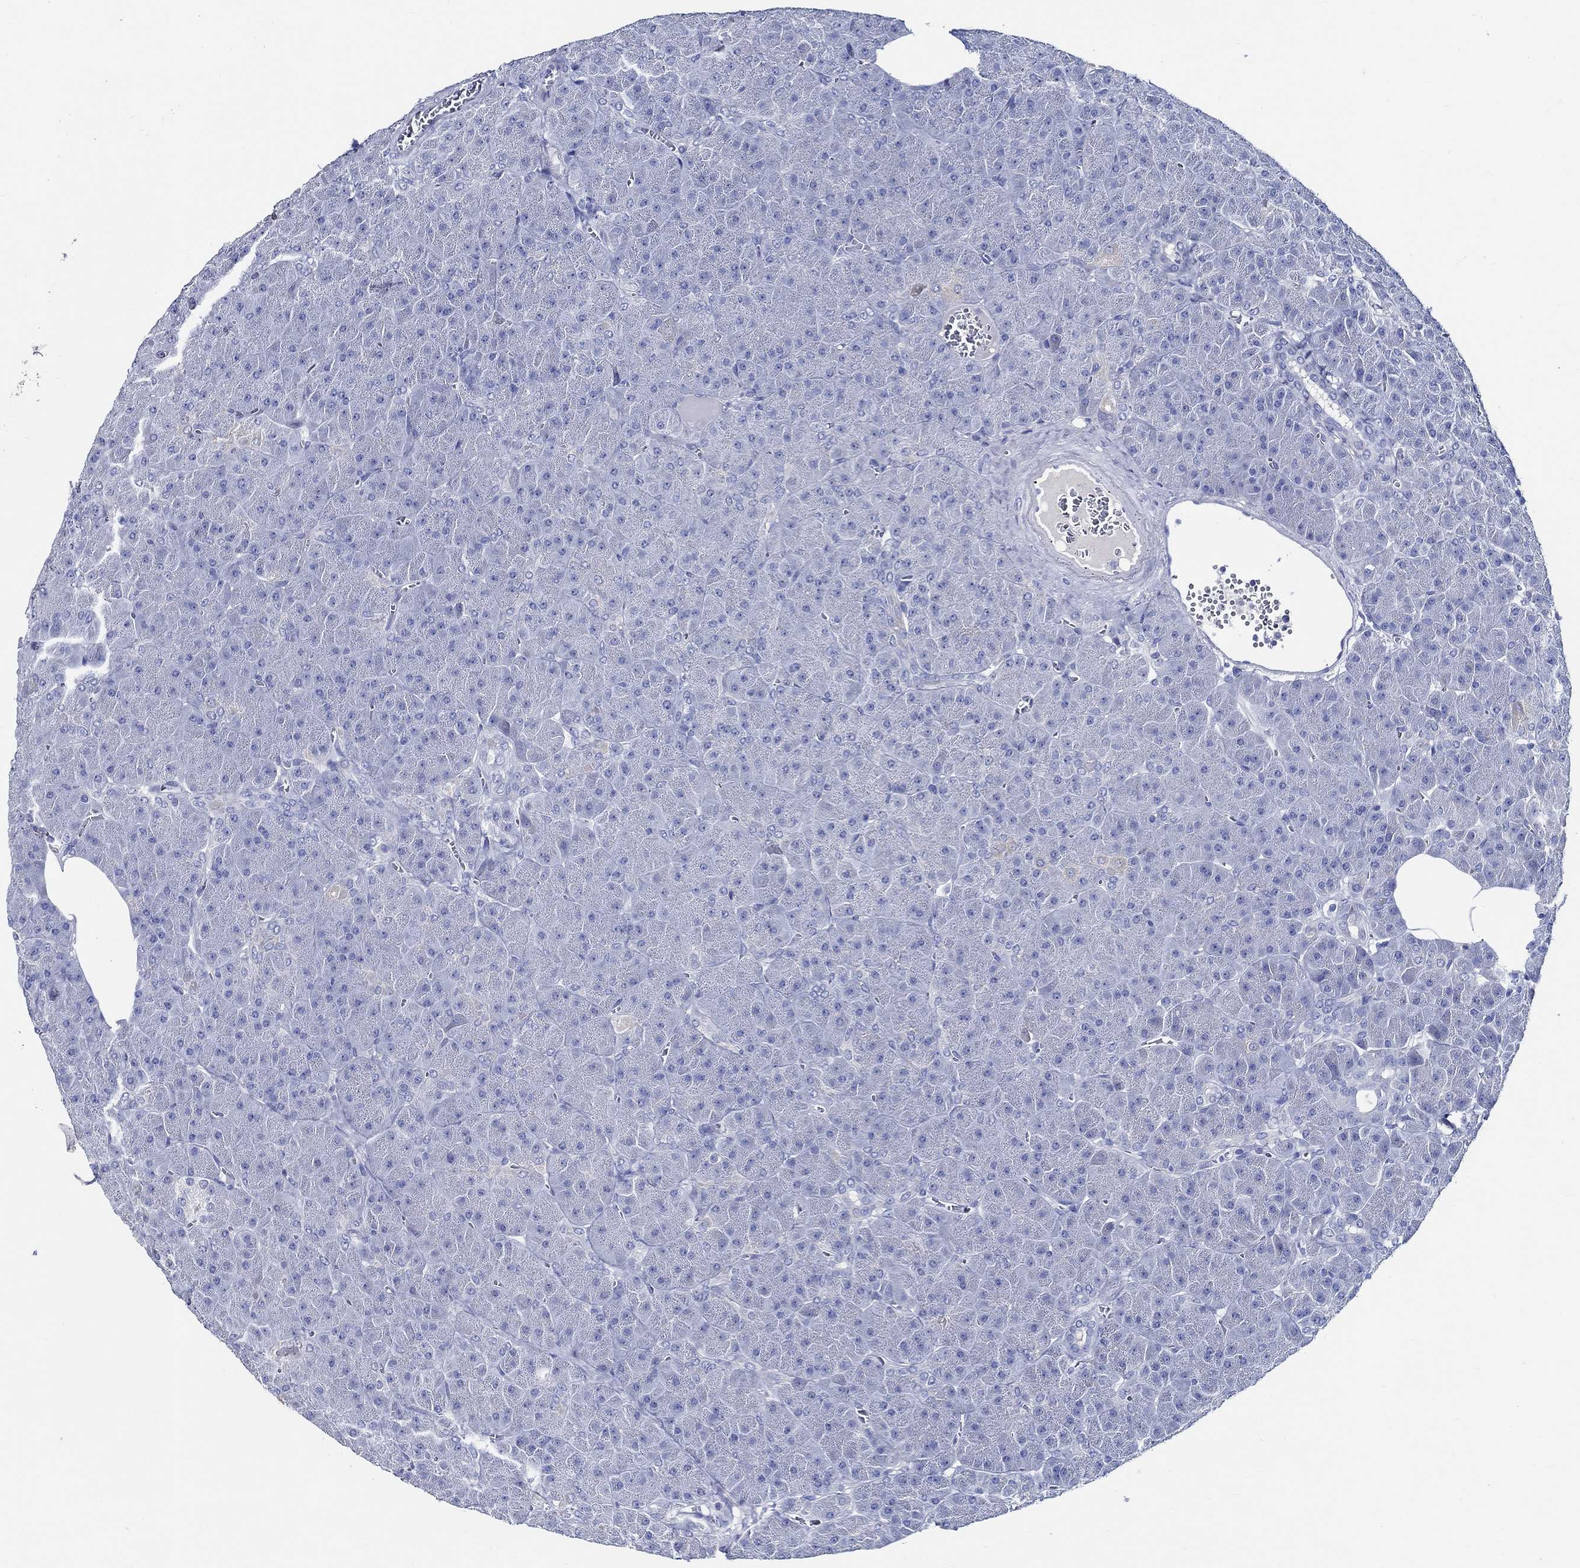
{"staining": {"intensity": "negative", "quantity": "none", "location": "none"}, "tissue": "pancreas", "cell_type": "Exocrine glandular cells", "image_type": "normal", "snomed": [{"axis": "morphology", "description": "Normal tissue, NOS"}, {"axis": "topography", "description": "Pancreas"}], "caption": "The histopathology image exhibits no significant positivity in exocrine glandular cells of pancreas.", "gene": "SKOR1", "patient": {"sex": "male", "age": 61}}